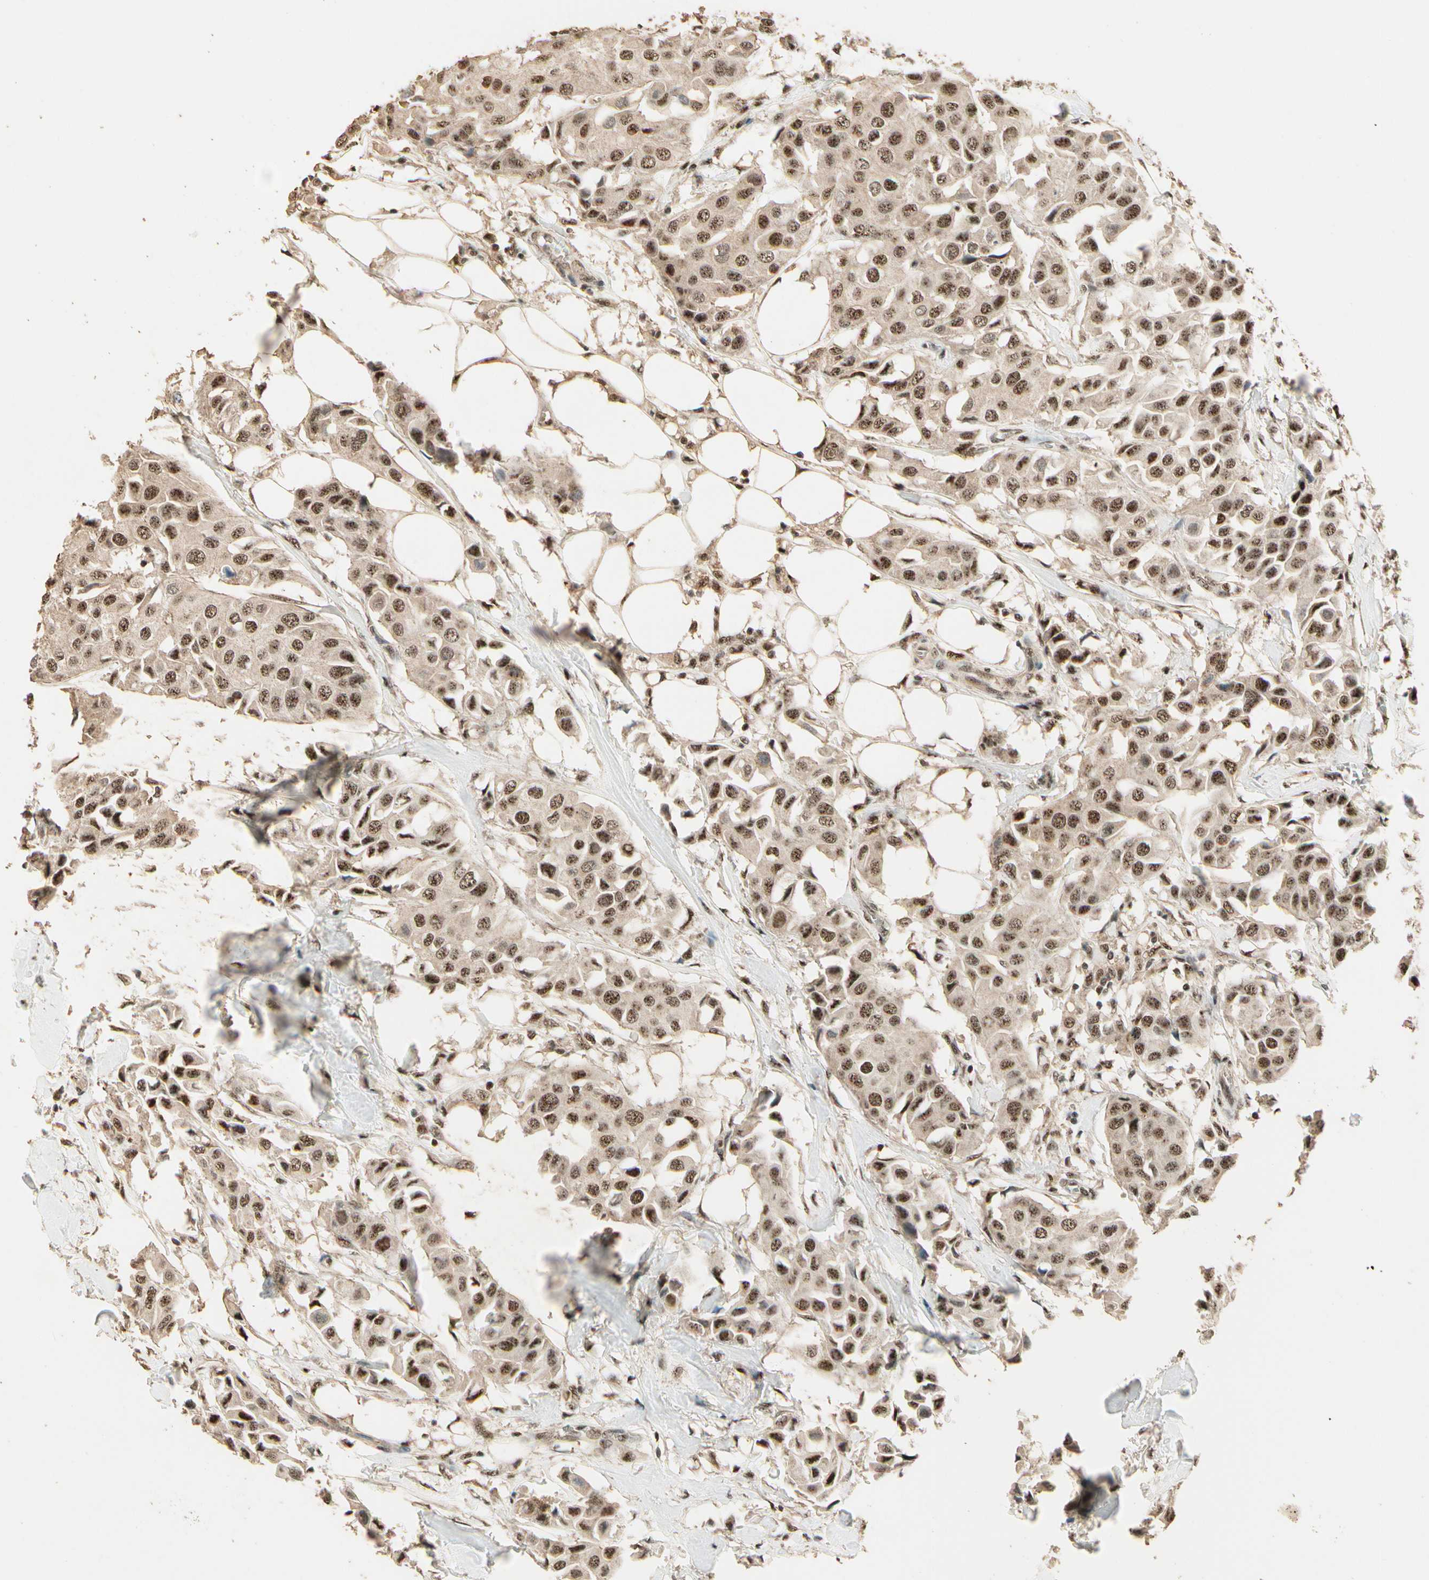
{"staining": {"intensity": "moderate", "quantity": ">75%", "location": "cytoplasmic/membranous,nuclear"}, "tissue": "breast cancer", "cell_type": "Tumor cells", "image_type": "cancer", "snomed": [{"axis": "morphology", "description": "Duct carcinoma"}, {"axis": "topography", "description": "Breast"}], "caption": "Brown immunohistochemical staining in human breast cancer (infiltrating ductal carcinoma) exhibits moderate cytoplasmic/membranous and nuclear positivity in approximately >75% of tumor cells.", "gene": "RBM25", "patient": {"sex": "female", "age": 80}}